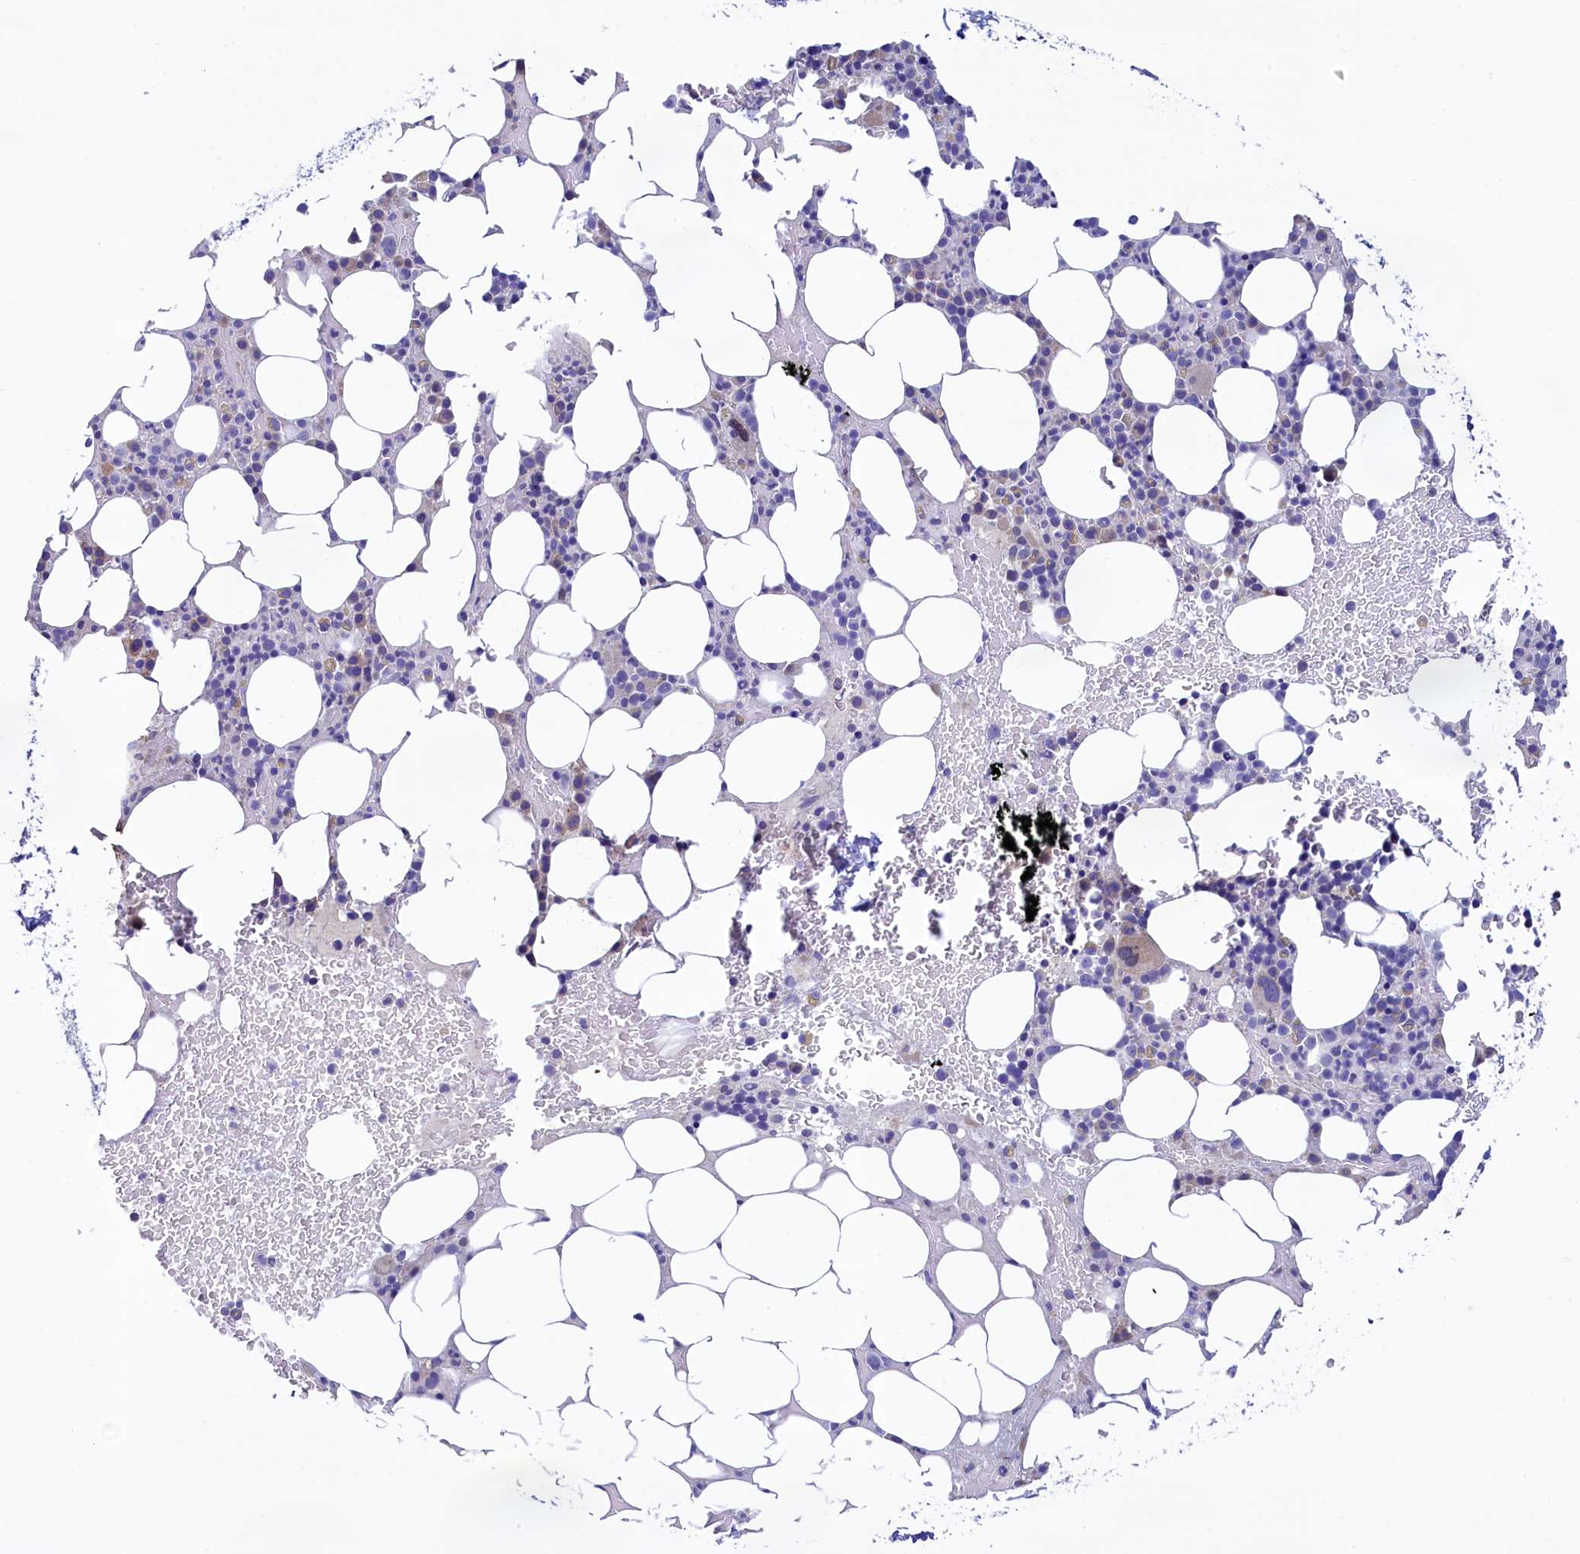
{"staining": {"intensity": "negative", "quantity": "none", "location": "none"}, "tissue": "bone marrow", "cell_type": "Hematopoietic cells", "image_type": "normal", "snomed": [{"axis": "morphology", "description": "Normal tissue, NOS"}, {"axis": "topography", "description": "Bone marrow"}], "caption": "This is an immunohistochemistry (IHC) micrograph of normal bone marrow. There is no staining in hematopoietic cells.", "gene": "KRBOX5", "patient": {"sex": "male", "age": 78}}